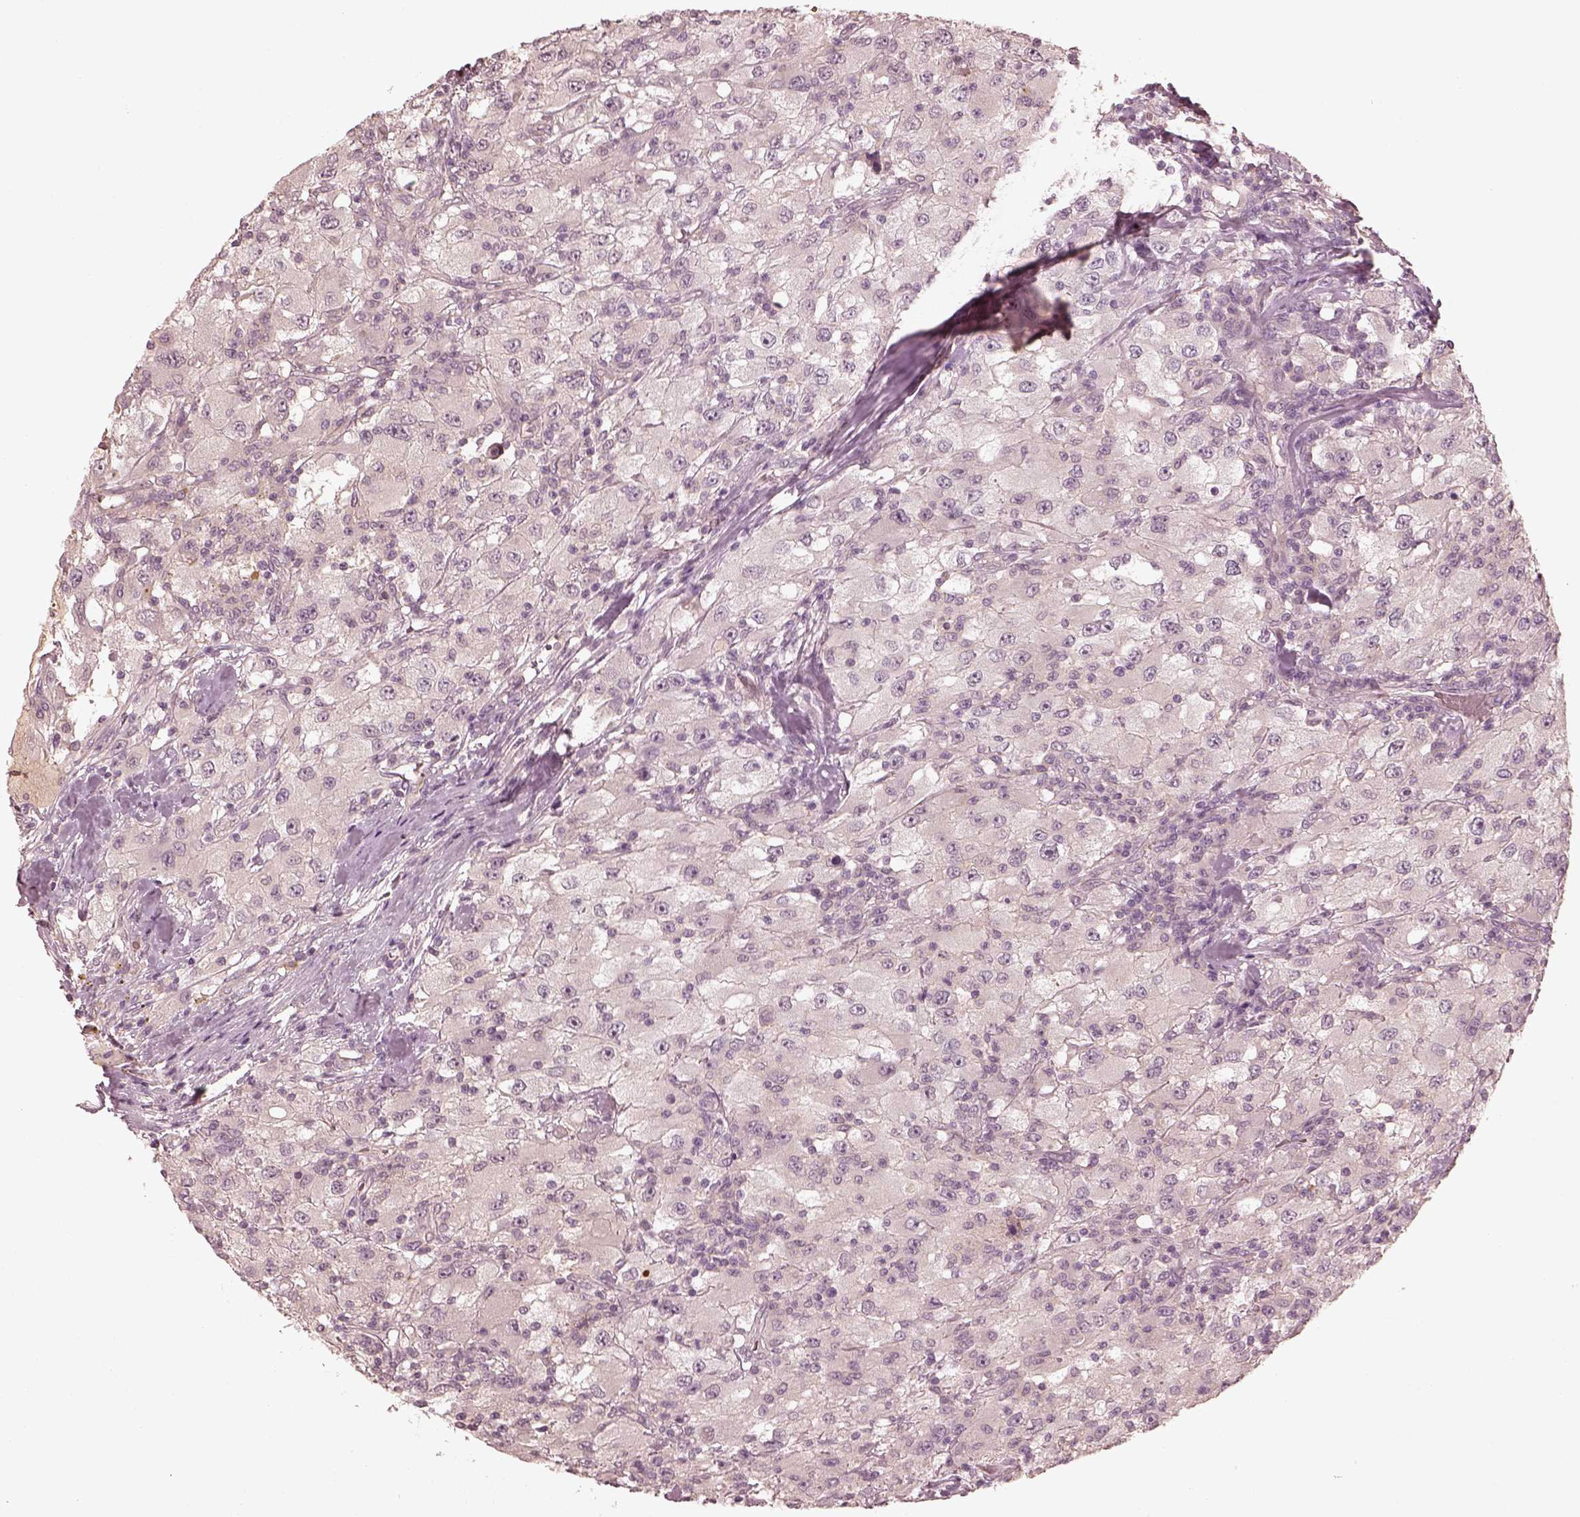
{"staining": {"intensity": "negative", "quantity": "none", "location": "none"}, "tissue": "renal cancer", "cell_type": "Tumor cells", "image_type": "cancer", "snomed": [{"axis": "morphology", "description": "Adenocarcinoma, NOS"}, {"axis": "topography", "description": "Kidney"}], "caption": "There is no significant staining in tumor cells of renal cancer (adenocarcinoma).", "gene": "VWA5B1", "patient": {"sex": "female", "age": 67}}